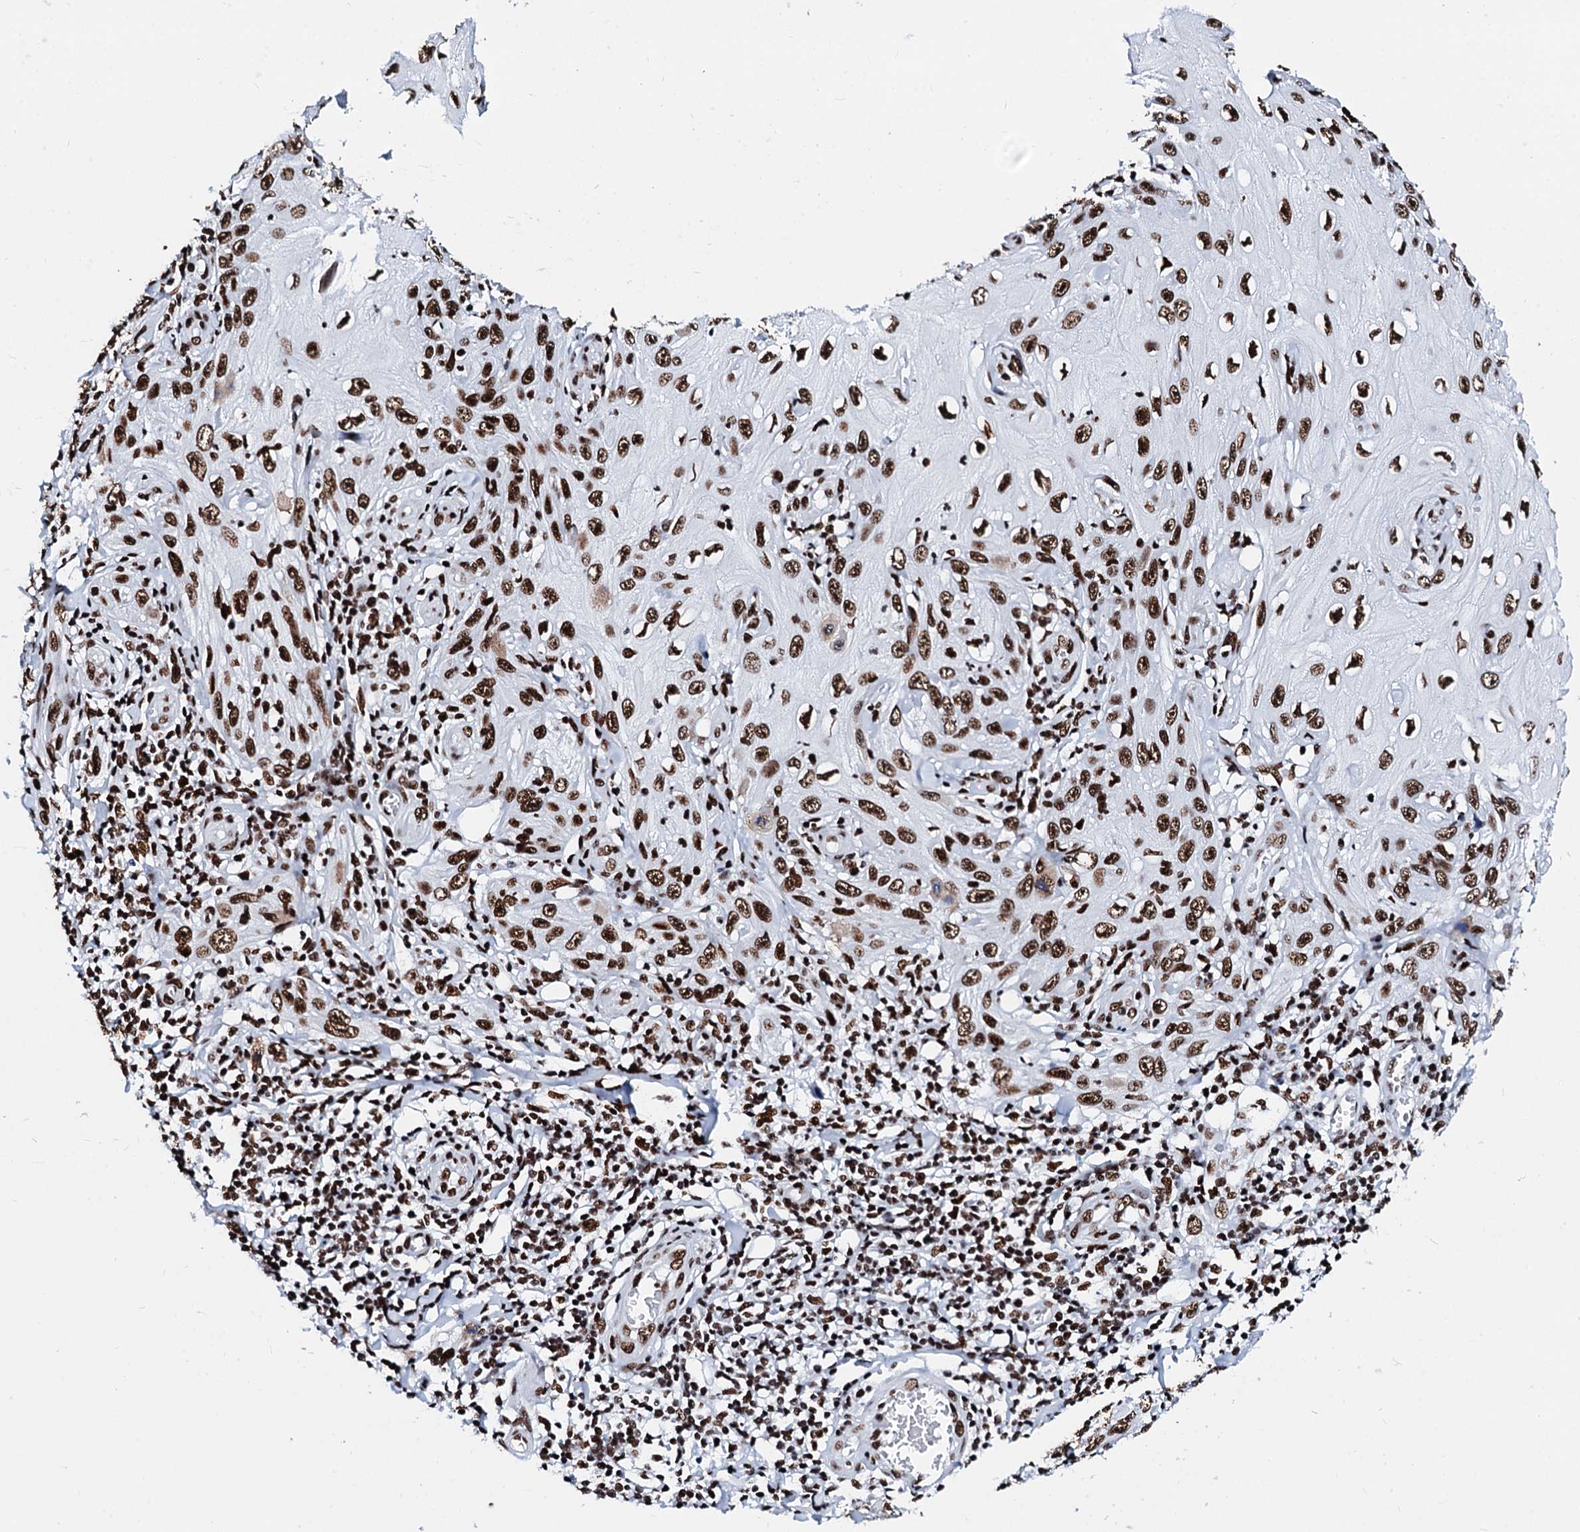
{"staining": {"intensity": "strong", "quantity": ">75%", "location": "nuclear"}, "tissue": "skin cancer", "cell_type": "Tumor cells", "image_type": "cancer", "snomed": [{"axis": "morphology", "description": "Squamous cell carcinoma, NOS"}, {"axis": "topography", "description": "Skin"}], "caption": "A brown stain highlights strong nuclear staining of a protein in skin cancer (squamous cell carcinoma) tumor cells. (Brightfield microscopy of DAB IHC at high magnification).", "gene": "RALY", "patient": {"sex": "female", "age": 73}}